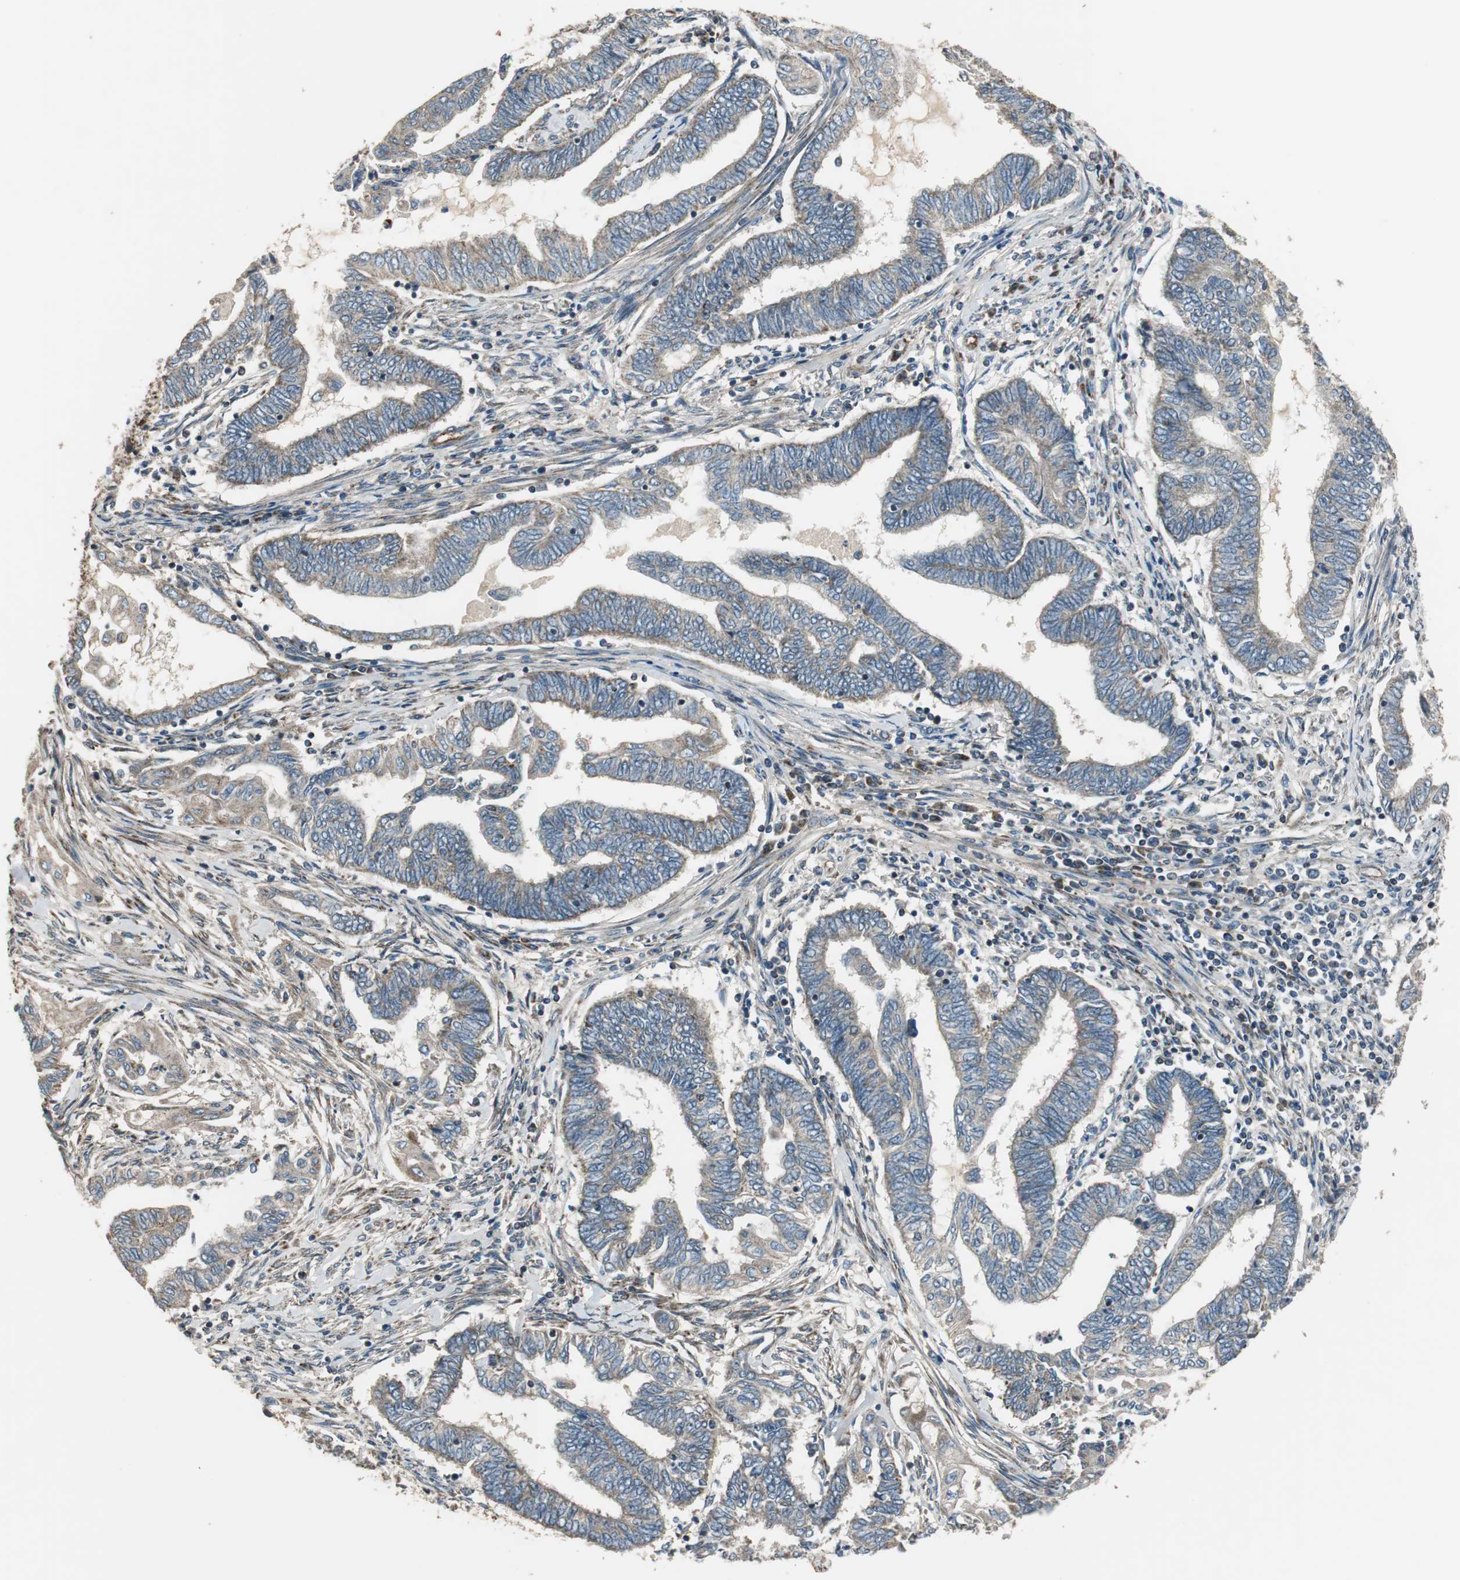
{"staining": {"intensity": "weak", "quantity": ">75%", "location": "cytoplasmic/membranous"}, "tissue": "endometrial cancer", "cell_type": "Tumor cells", "image_type": "cancer", "snomed": [{"axis": "morphology", "description": "Adenocarcinoma, NOS"}, {"axis": "topography", "description": "Uterus"}, {"axis": "topography", "description": "Endometrium"}], "caption": "Weak cytoplasmic/membranous protein staining is seen in about >75% of tumor cells in endometrial cancer (adenocarcinoma).", "gene": "MSTO1", "patient": {"sex": "female", "age": 70}}